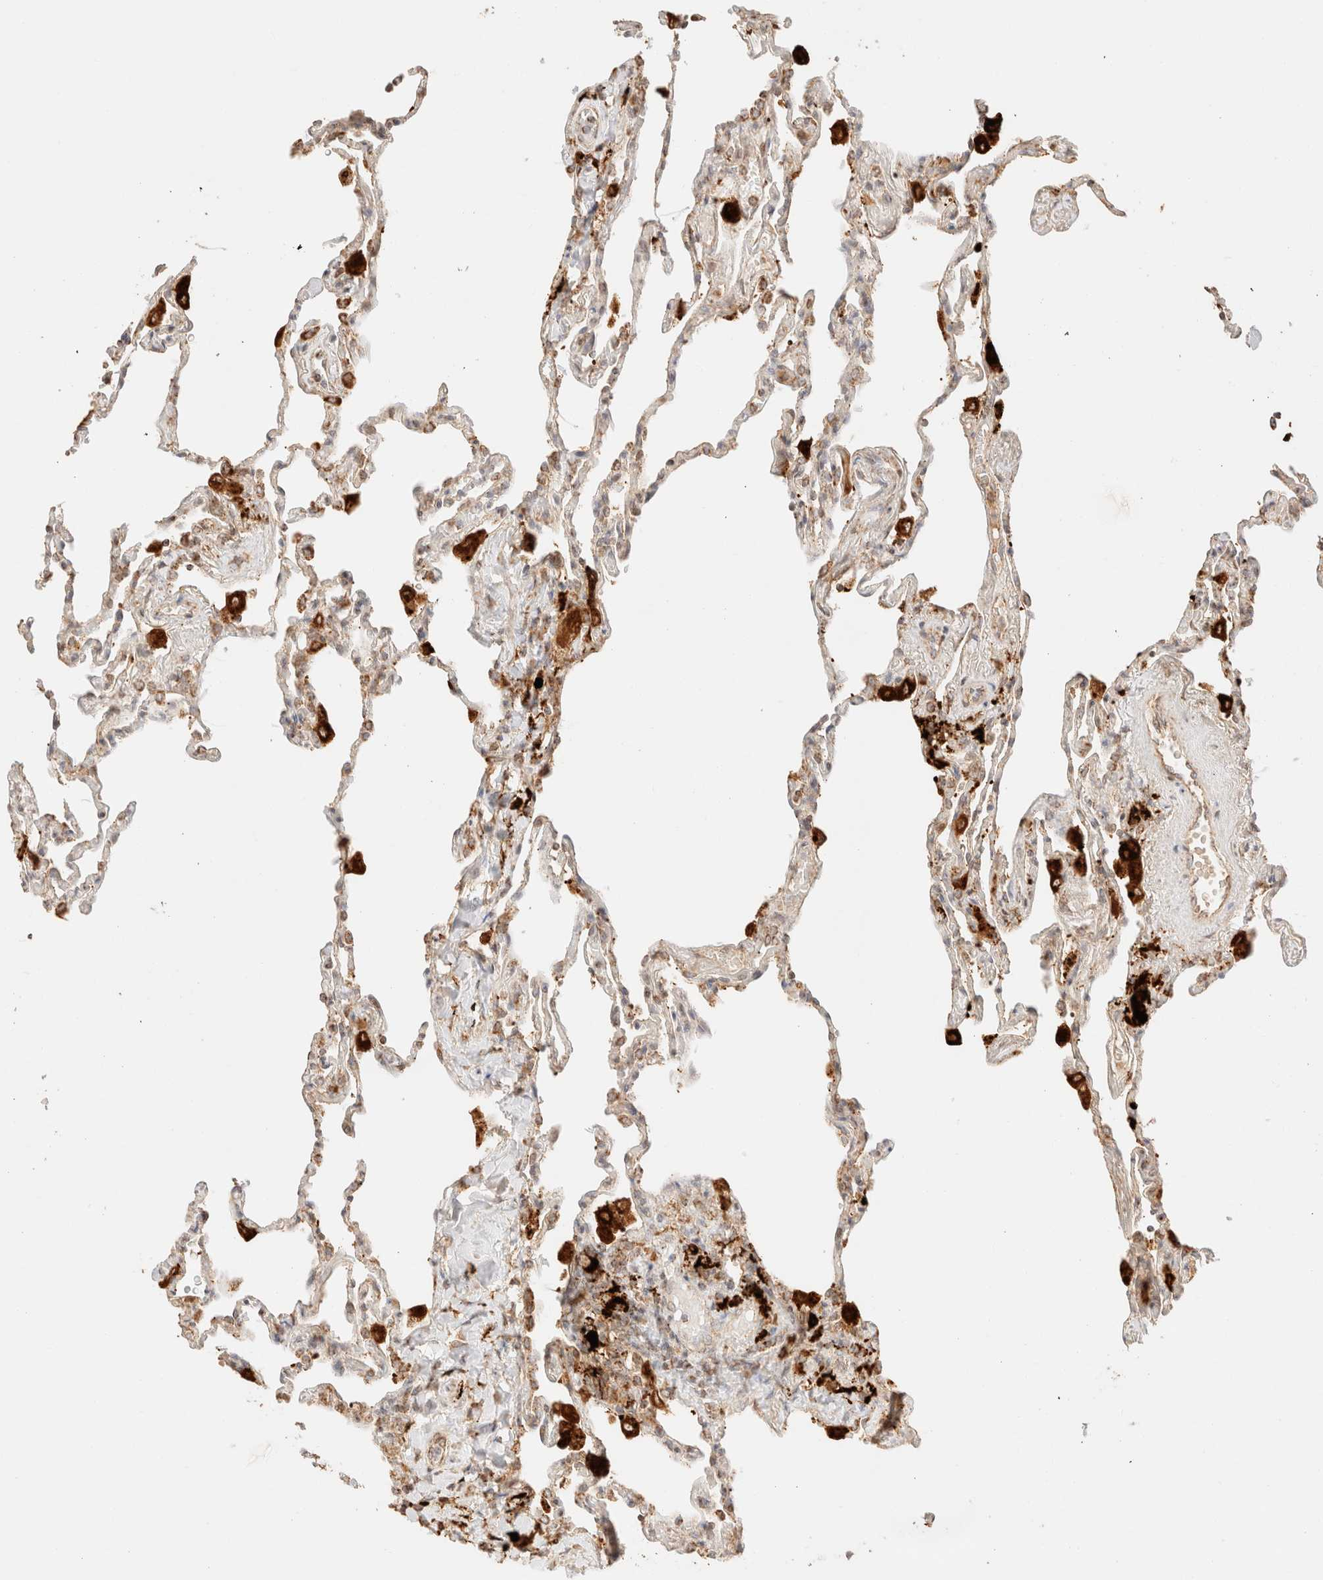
{"staining": {"intensity": "weak", "quantity": "25%-75%", "location": "cytoplasmic/membranous"}, "tissue": "lung", "cell_type": "Alveolar cells", "image_type": "normal", "snomed": [{"axis": "morphology", "description": "Normal tissue, NOS"}, {"axis": "topography", "description": "Lung"}], "caption": "A photomicrograph showing weak cytoplasmic/membranous expression in approximately 25%-75% of alveolar cells in unremarkable lung, as visualized by brown immunohistochemical staining.", "gene": "TACO1", "patient": {"sex": "male", "age": 59}}